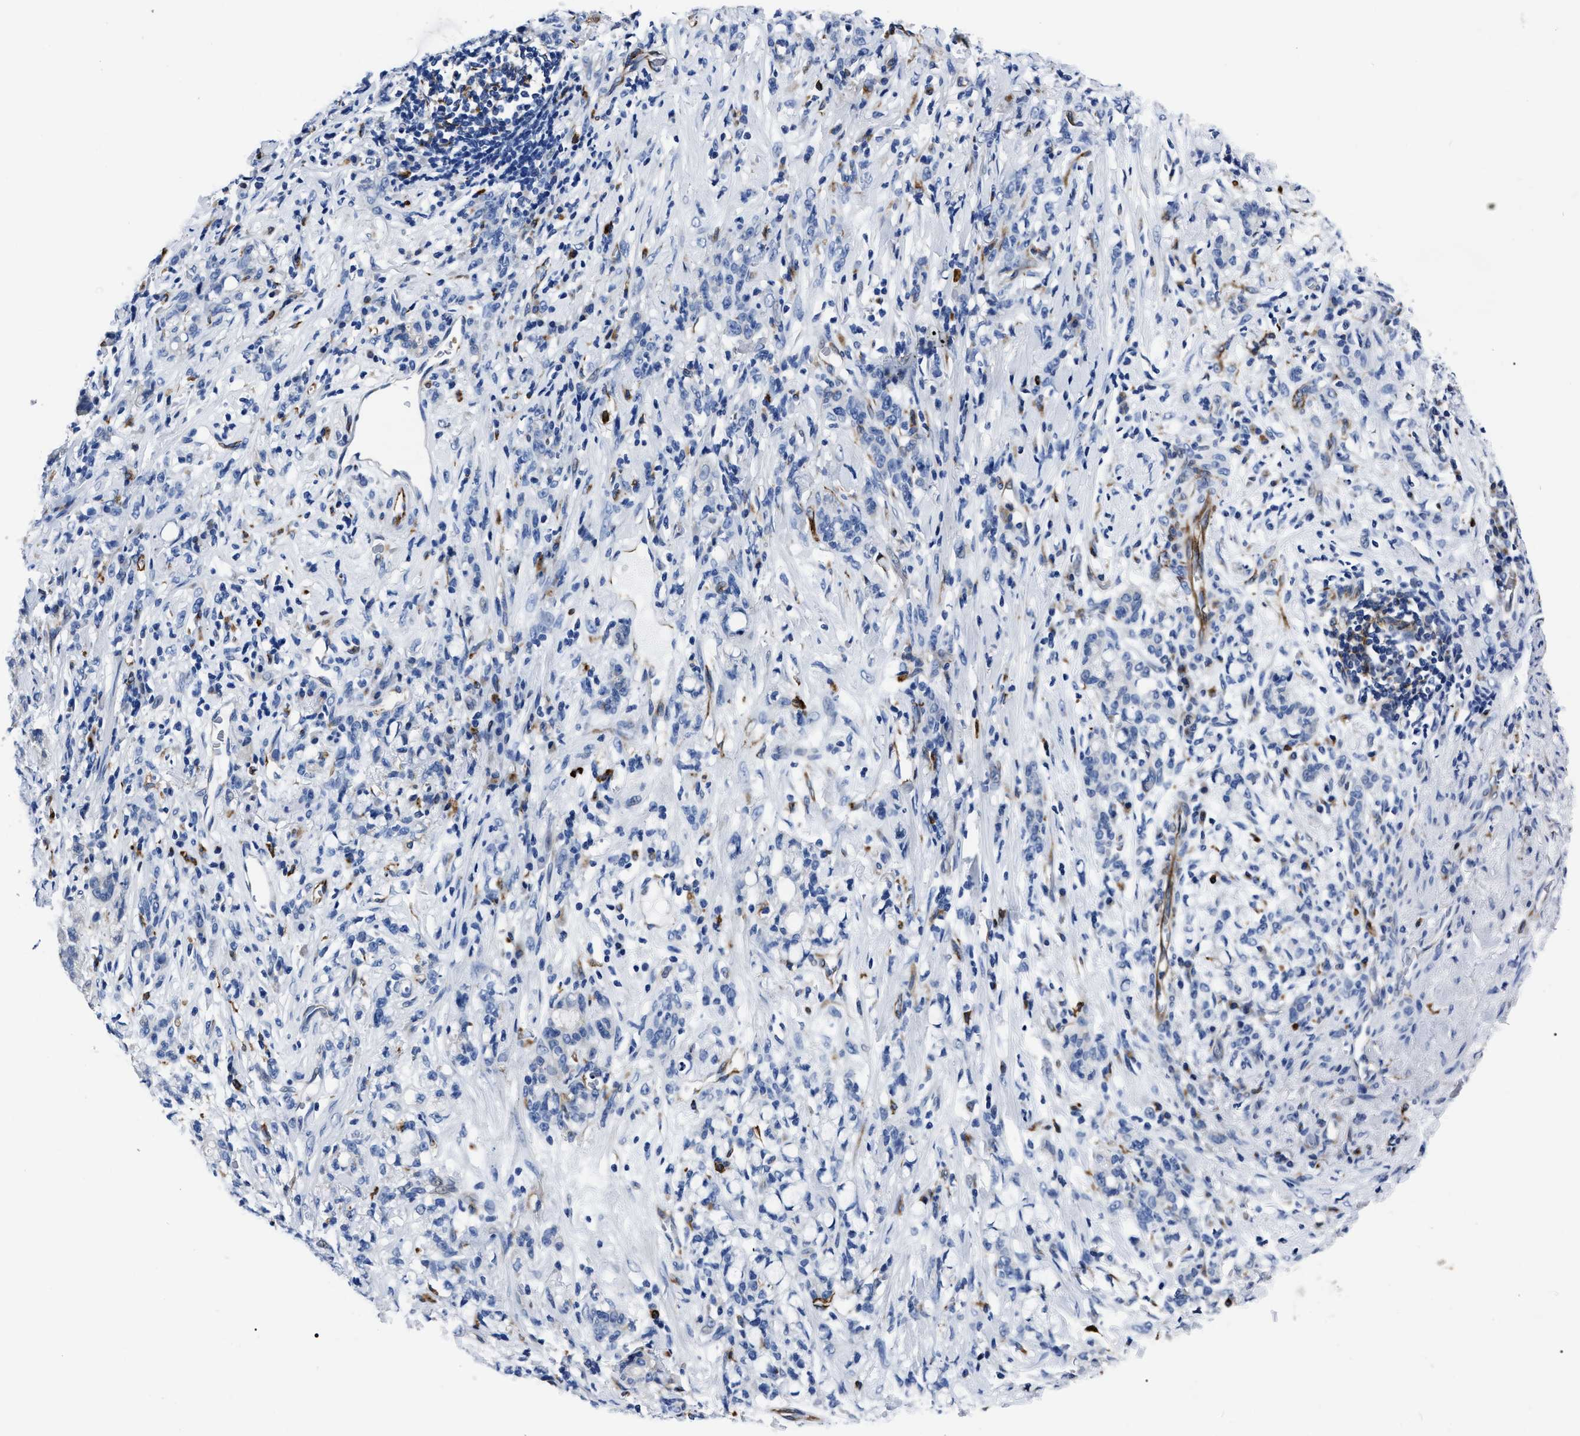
{"staining": {"intensity": "negative", "quantity": "none", "location": "none"}, "tissue": "stomach cancer", "cell_type": "Tumor cells", "image_type": "cancer", "snomed": [{"axis": "morphology", "description": "Adenocarcinoma, NOS"}, {"axis": "topography", "description": "Stomach, lower"}], "caption": "Human stomach cancer stained for a protein using IHC reveals no positivity in tumor cells.", "gene": "OR10G3", "patient": {"sex": "male", "age": 88}}